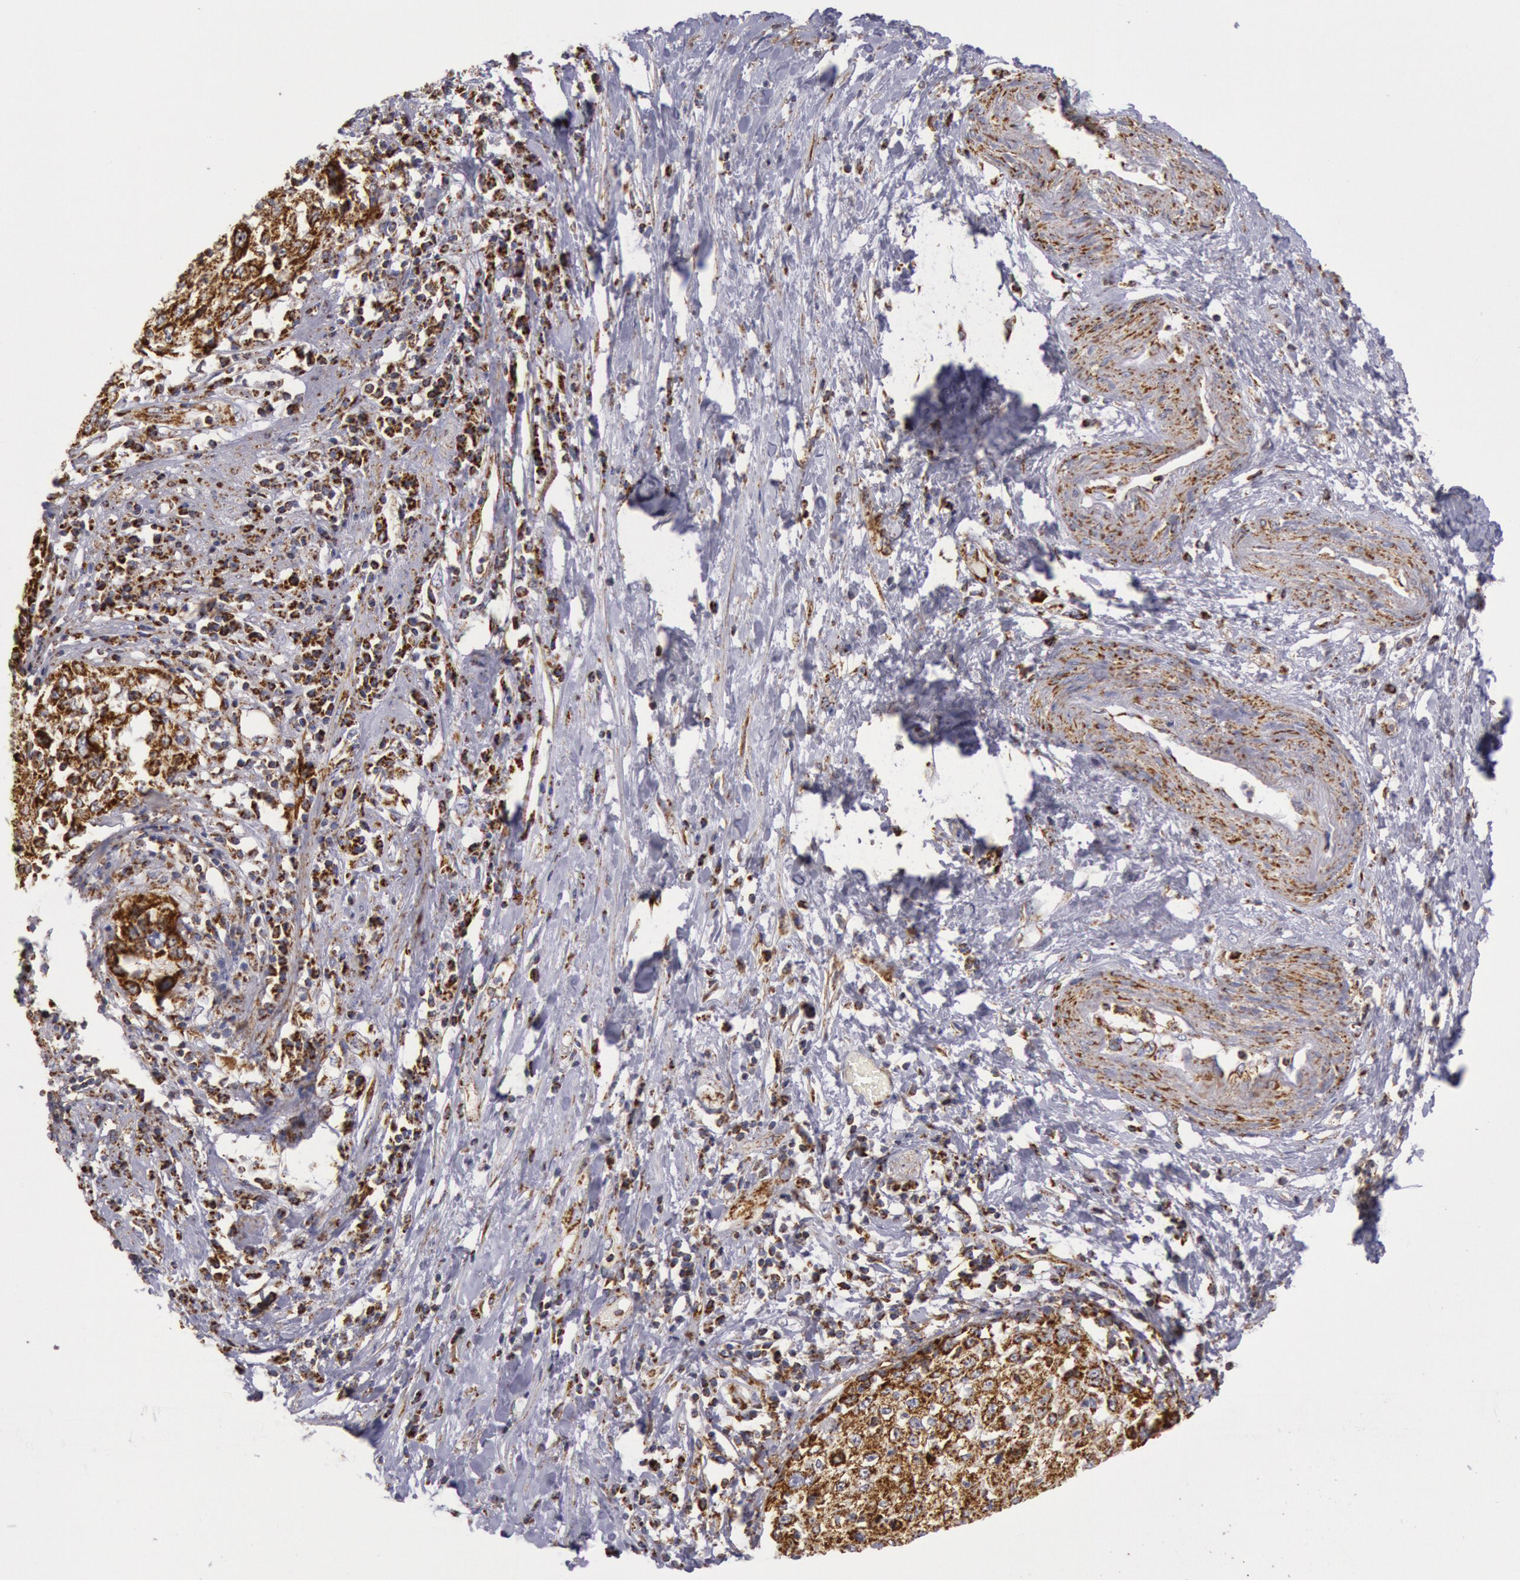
{"staining": {"intensity": "moderate", "quantity": ">75%", "location": "cytoplasmic/membranous"}, "tissue": "cervical cancer", "cell_type": "Tumor cells", "image_type": "cancer", "snomed": [{"axis": "morphology", "description": "Squamous cell carcinoma, NOS"}, {"axis": "topography", "description": "Cervix"}], "caption": "IHC staining of cervical squamous cell carcinoma, which demonstrates medium levels of moderate cytoplasmic/membranous staining in approximately >75% of tumor cells indicating moderate cytoplasmic/membranous protein expression. The staining was performed using DAB (brown) for protein detection and nuclei were counterstained in hematoxylin (blue).", "gene": "CYC1", "patient": {"sex": "female", "age": 57}}